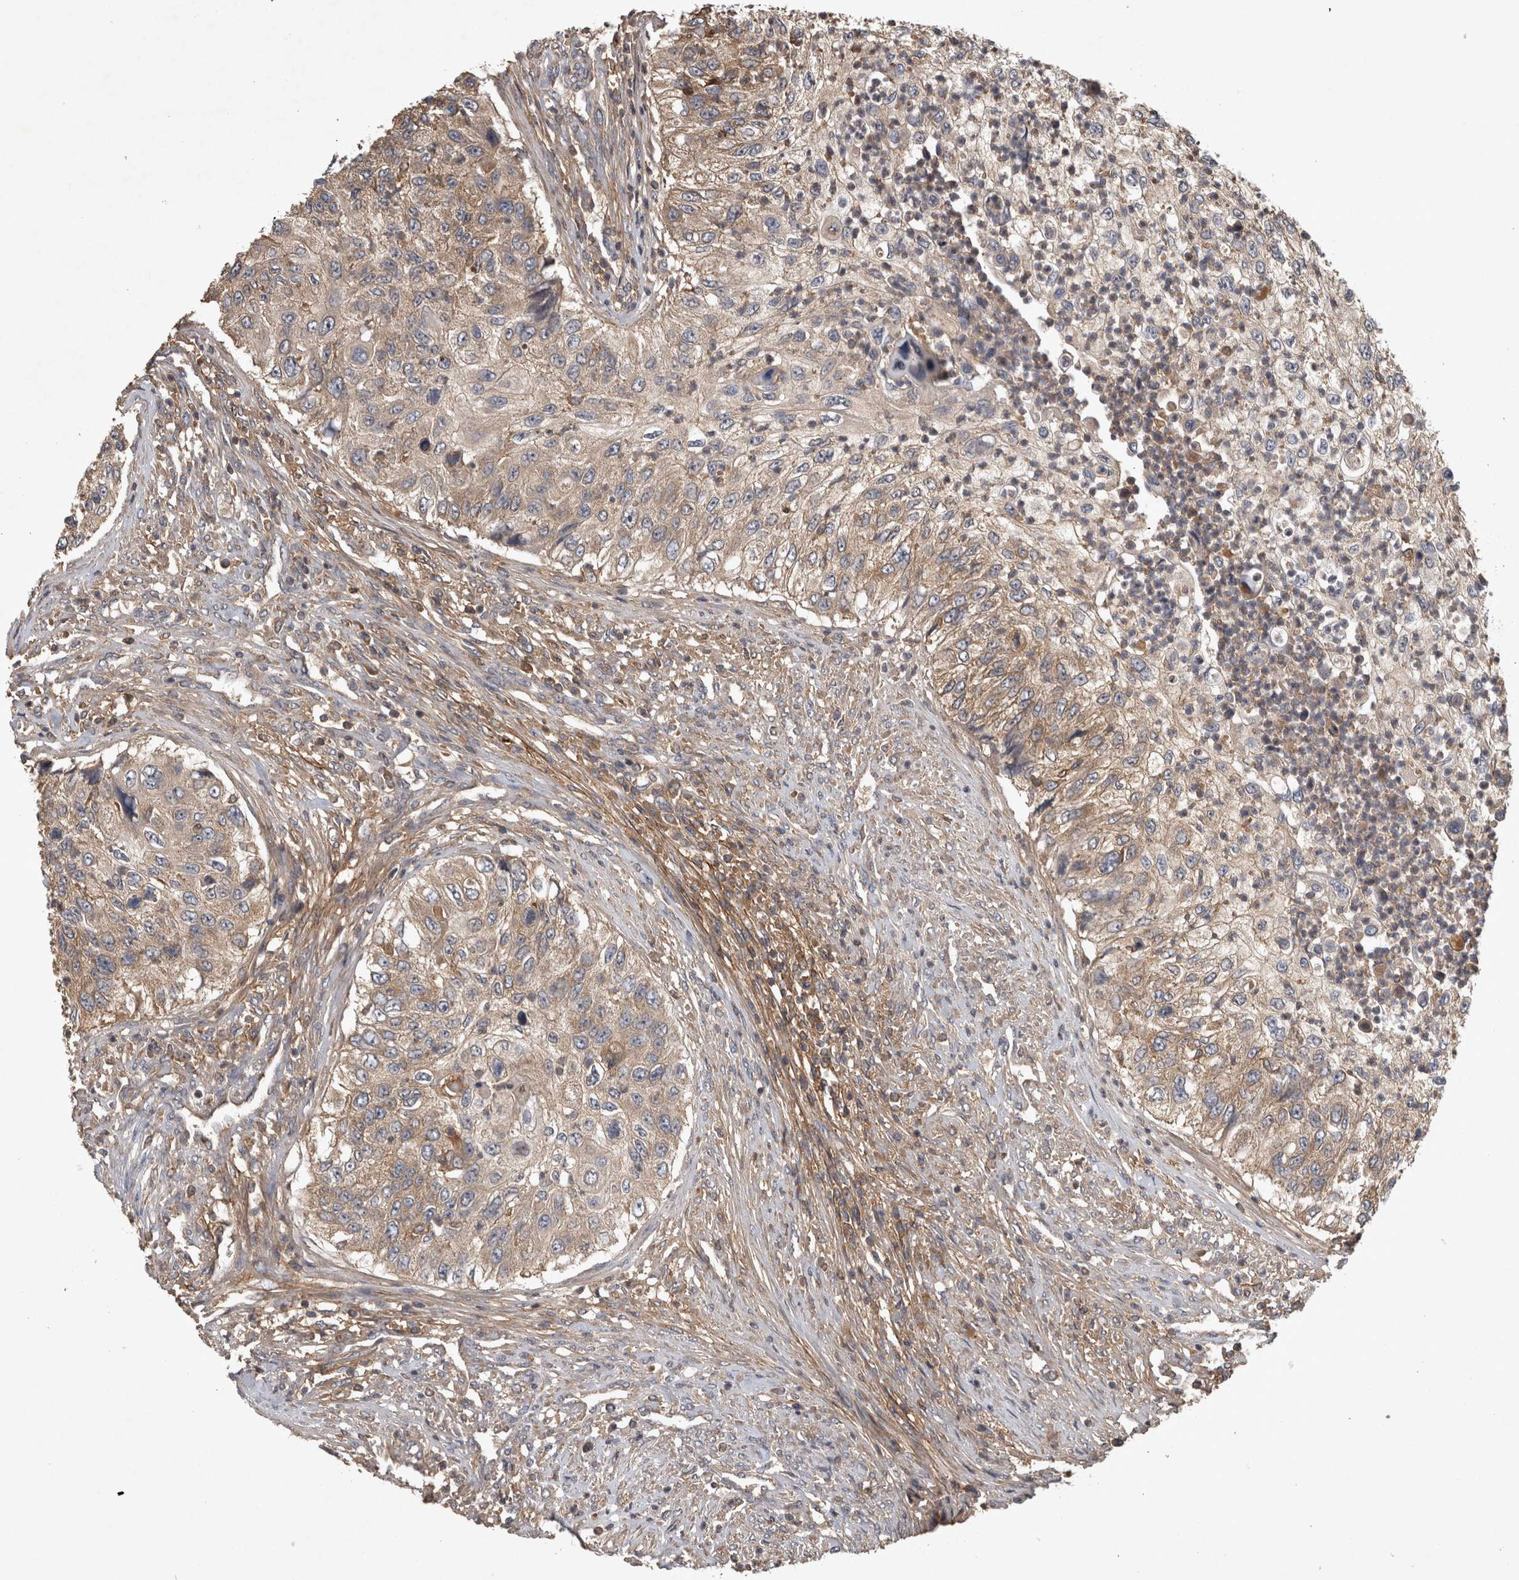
{"staining": {"intensity": "weak", "quantity": ">75%", "location": "cytoplasmic/membranous"}, "tissue": "urothelial cancer", "cell_type": "Tumor cells", "image_type": "cancer", "snomed": [{"axis": "morphology", "description": "Urothelial carcinoma, High grade"}, {"axis": "topography", "description": "Urinary bladder"}], "caption": "A histopathology image showing weak cytoplasmic/membranous expression in approximately >75% of tumor cells in urothelial cancer, as visualized by brown immunohistochemical staining.", "gene": "TRMT61B", "patient": {"sex": "female", "age": 60}}